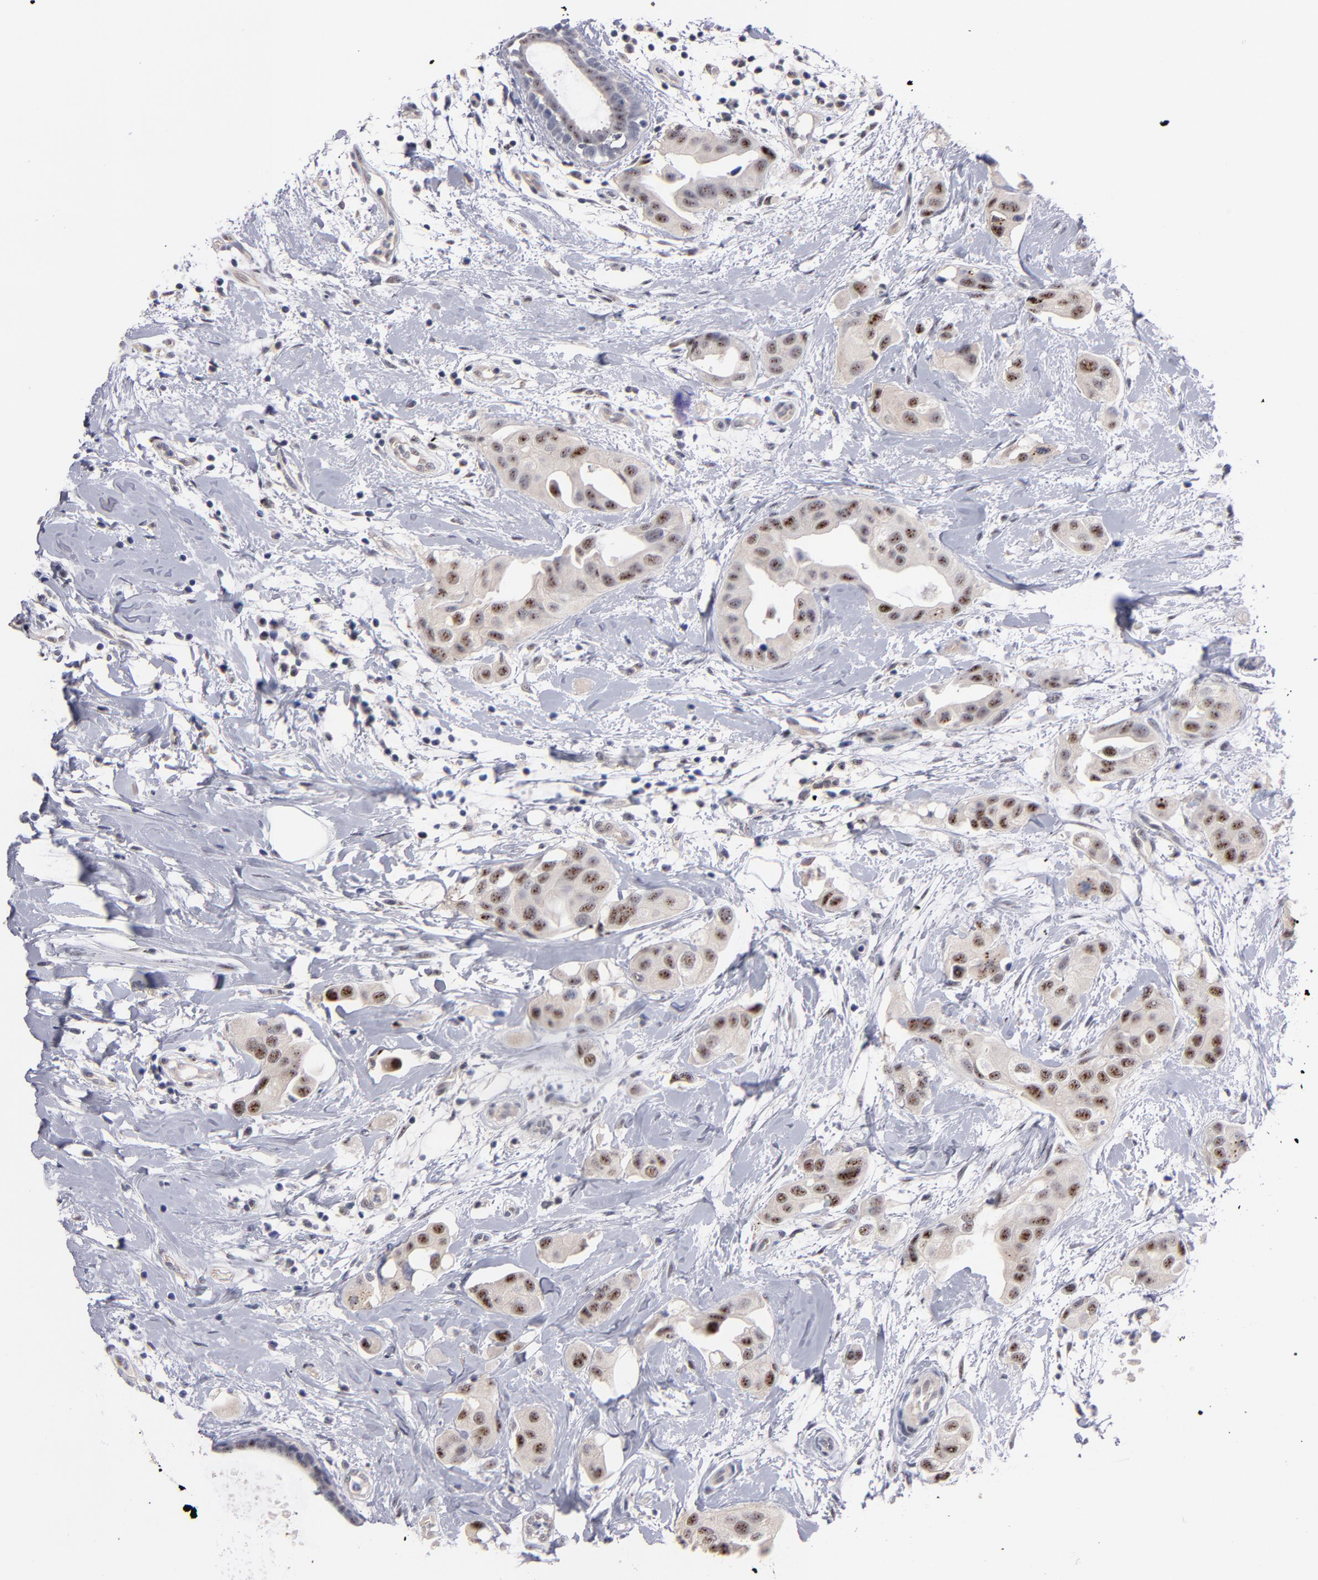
{"staining": {"intensity": "moderate", "quantity": ">75%", "location": "nuclear"}, "tissue": "breast cancer", "cell_type": "Tumor cells", "image_type": "cancer", "snomed": [{"axis": "morphology", "description": "Duct carcinoma"}, {"axis": "topography", "description": "Breast"}], "caption": "Protein expression analysis of breast intraductal carcinoma reveals moderate nuclear positivity in about >75% of tumor cells. (DAB IHC with brightfield microscopy, high magnification).", "gene": "RAF1", "patient": {"sex": "female", "age": 40}}